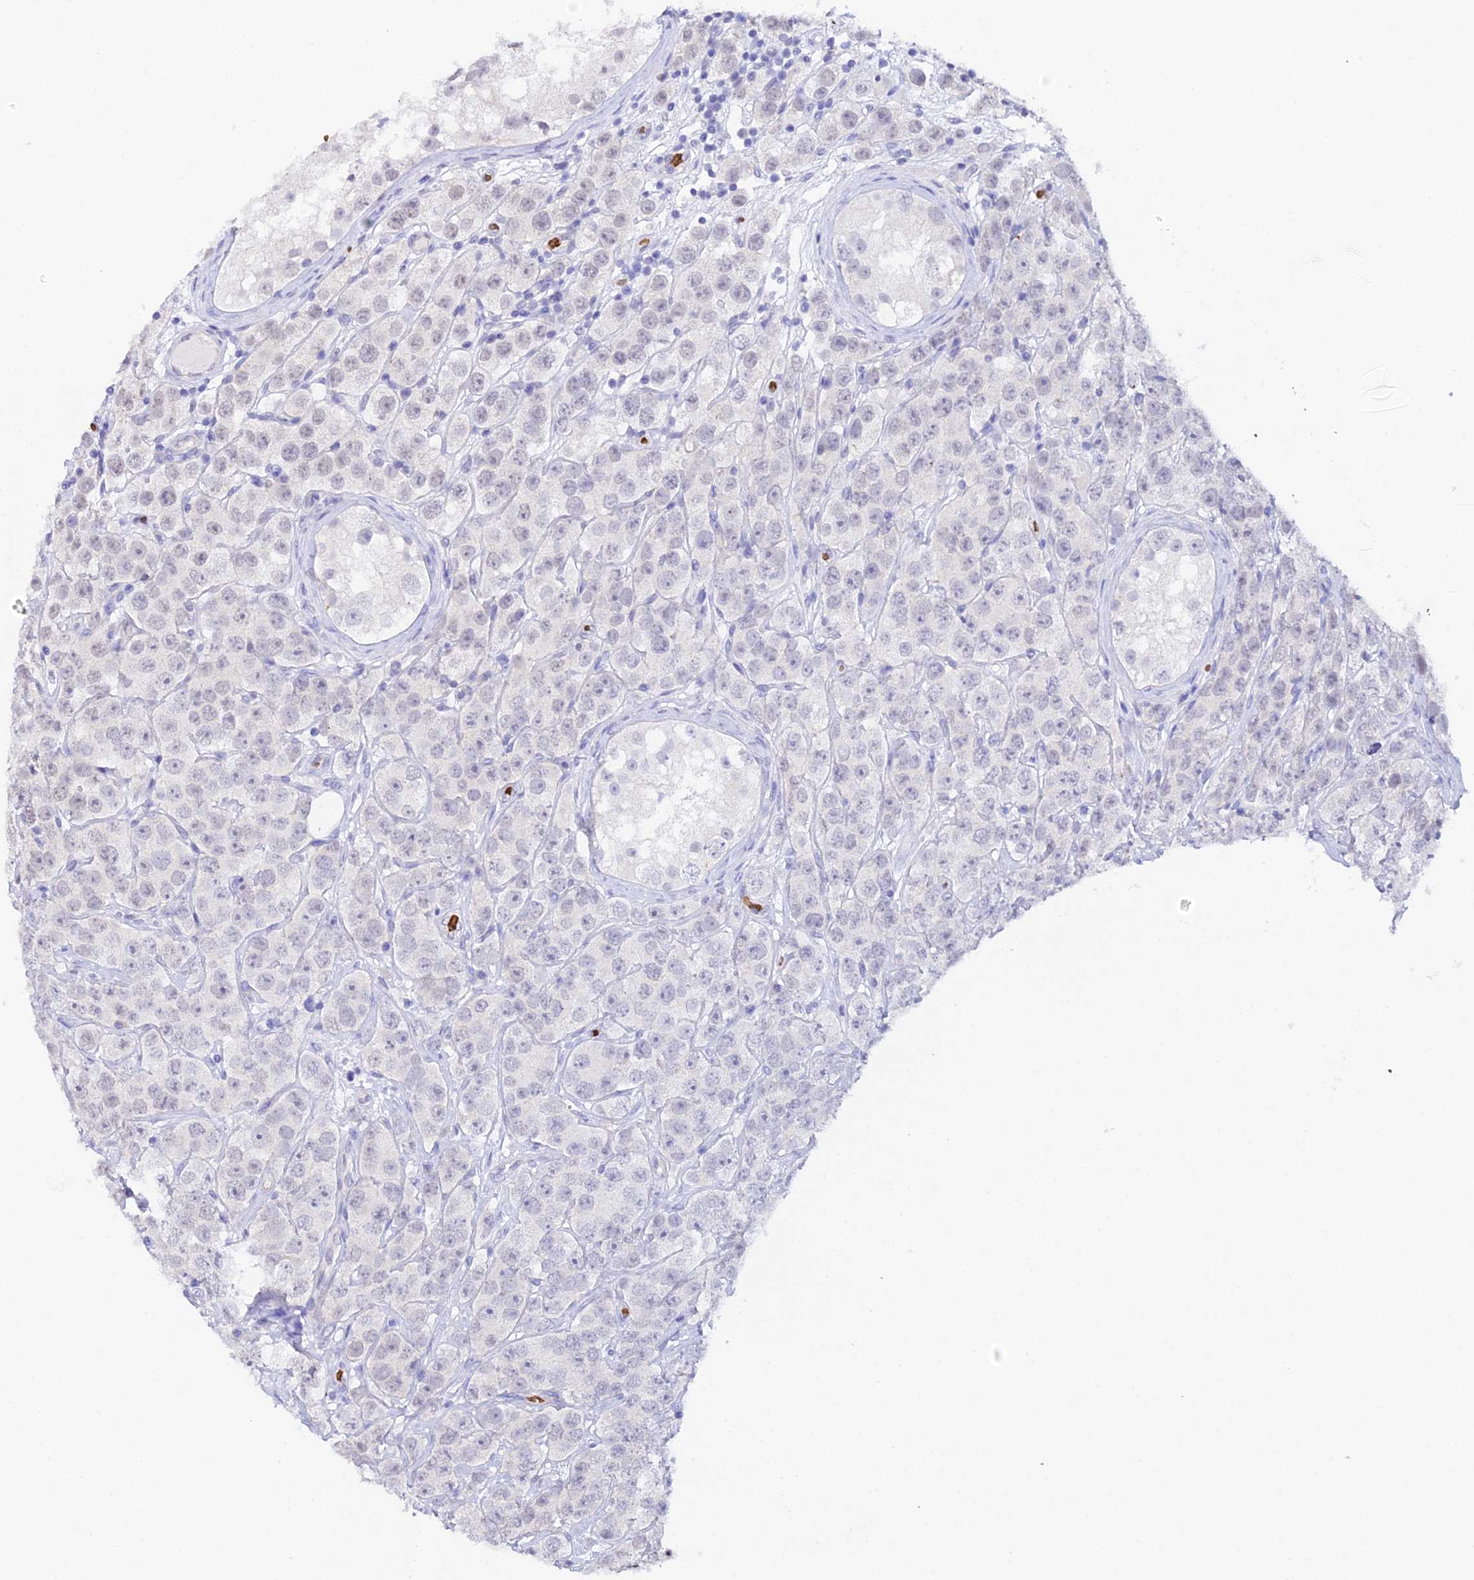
{"staining": {"intensity": "negative", "quantity": "none", "location": "none"}, "tissue": "testis cancer", "cell_type": "Tumor cells", "image_type": "cancer", "snomed": [{"axis": "morphology", "description": "Seminoma, NOS"}, {"axis": "topography", "description": "Testis"}], "caption": "A histopathology image of human testis cancer is negative for staining in tumor cells. (Immunohistochemistry (ihc), brightfield microscopy, high magnification).", "gene": "CFAP45", "patient": {"sex": "male", "age": 28}}